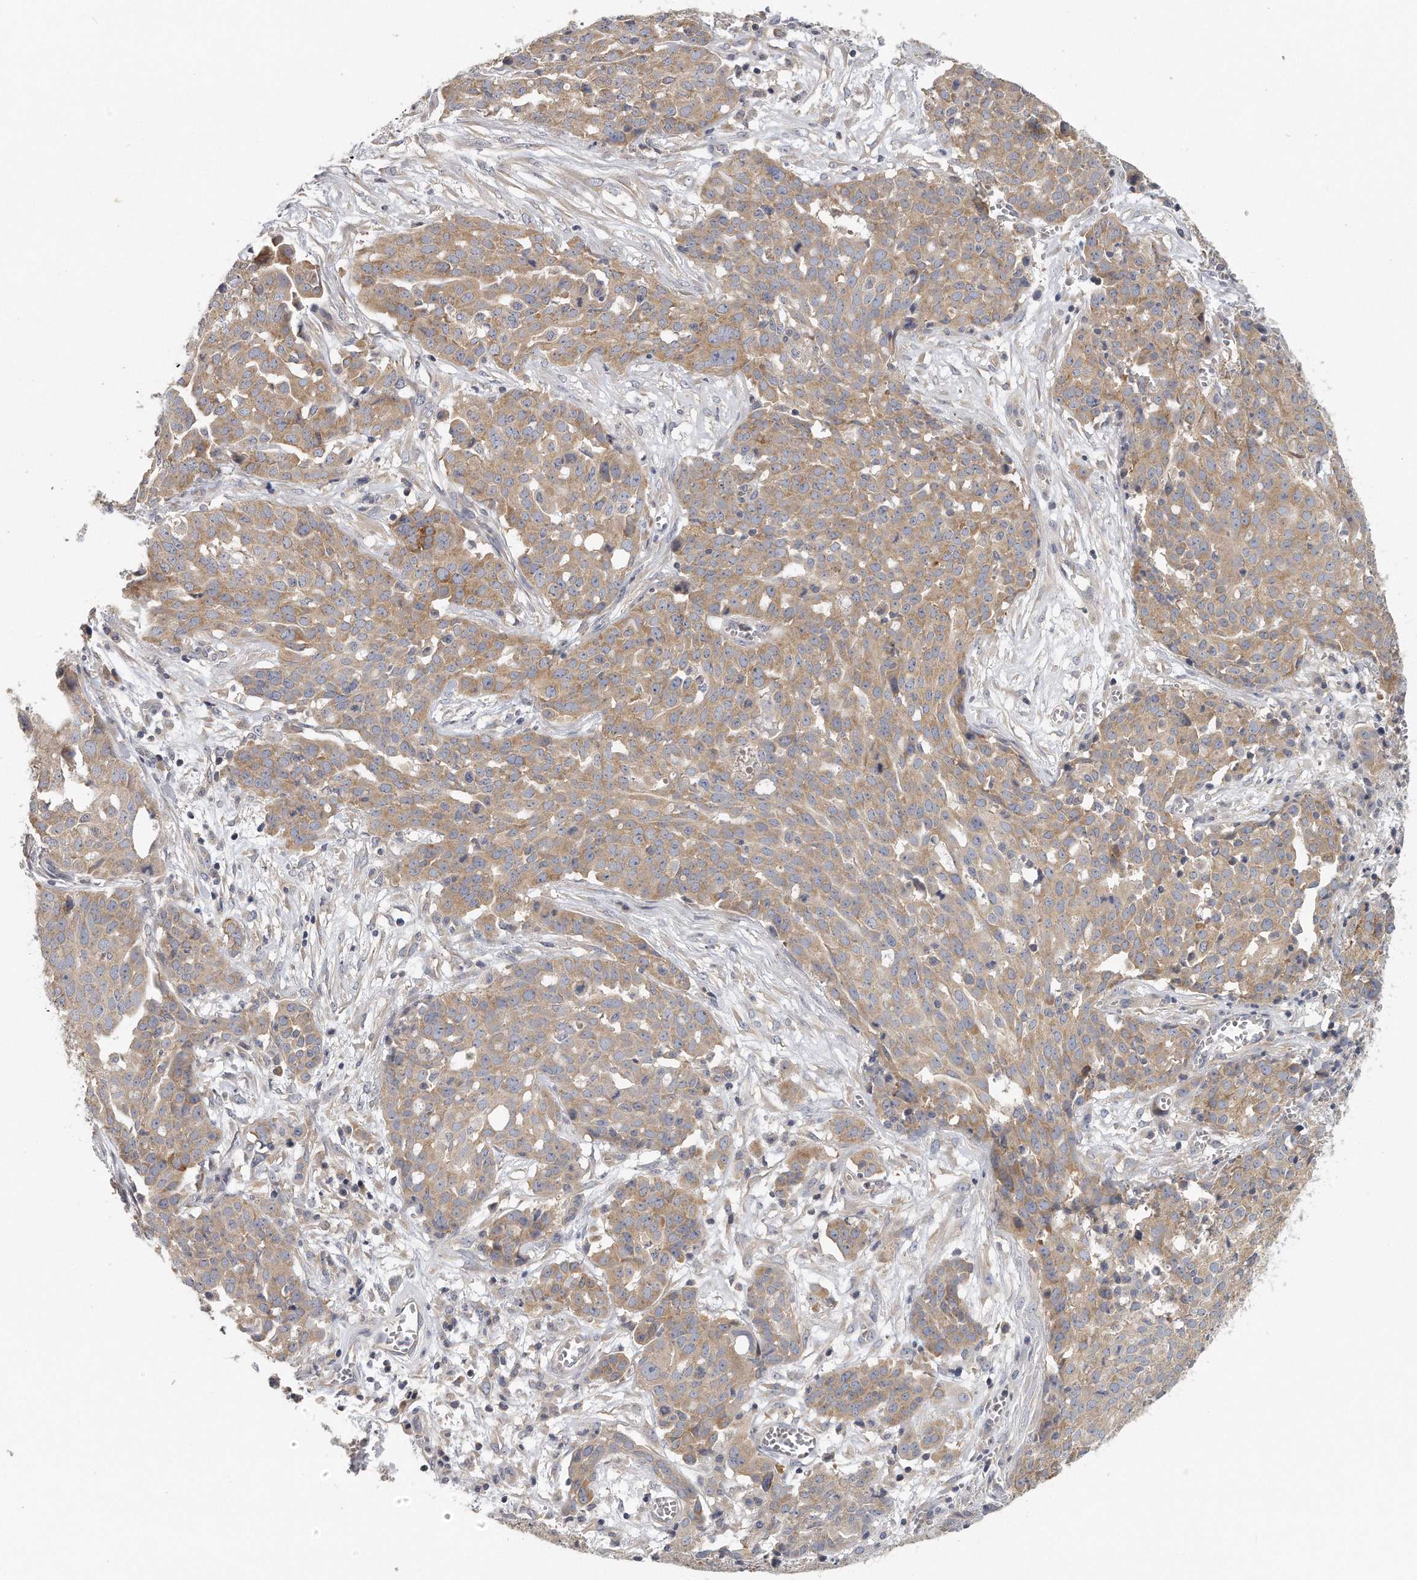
{"staining": {"intensity": "weak", "quantity": ">75%", "location": "cytoplasmic/membranous"}, "tissue": "ovarian cancer", "cell_type": "Tumor cells", "image_type": "cancer", "snomed": [{"axis": "morphology", "description": "Cystadenocarcinoma, serous, NOS"}, {"axis": "topography", "description": "Soft tissue"}, {"axis": "topography", "description": "Ovary"}], "caption": "Immunohistochemistry (IHC) of ovarian cancer exhibits low levels of weak cytoplasmic/membranous staining in approximately >75% of tumor cells. (IHC, brightfield microscopy, high magnification).", "gene": "EIF3I", "patient": {"sex": "female", "age": 57}}